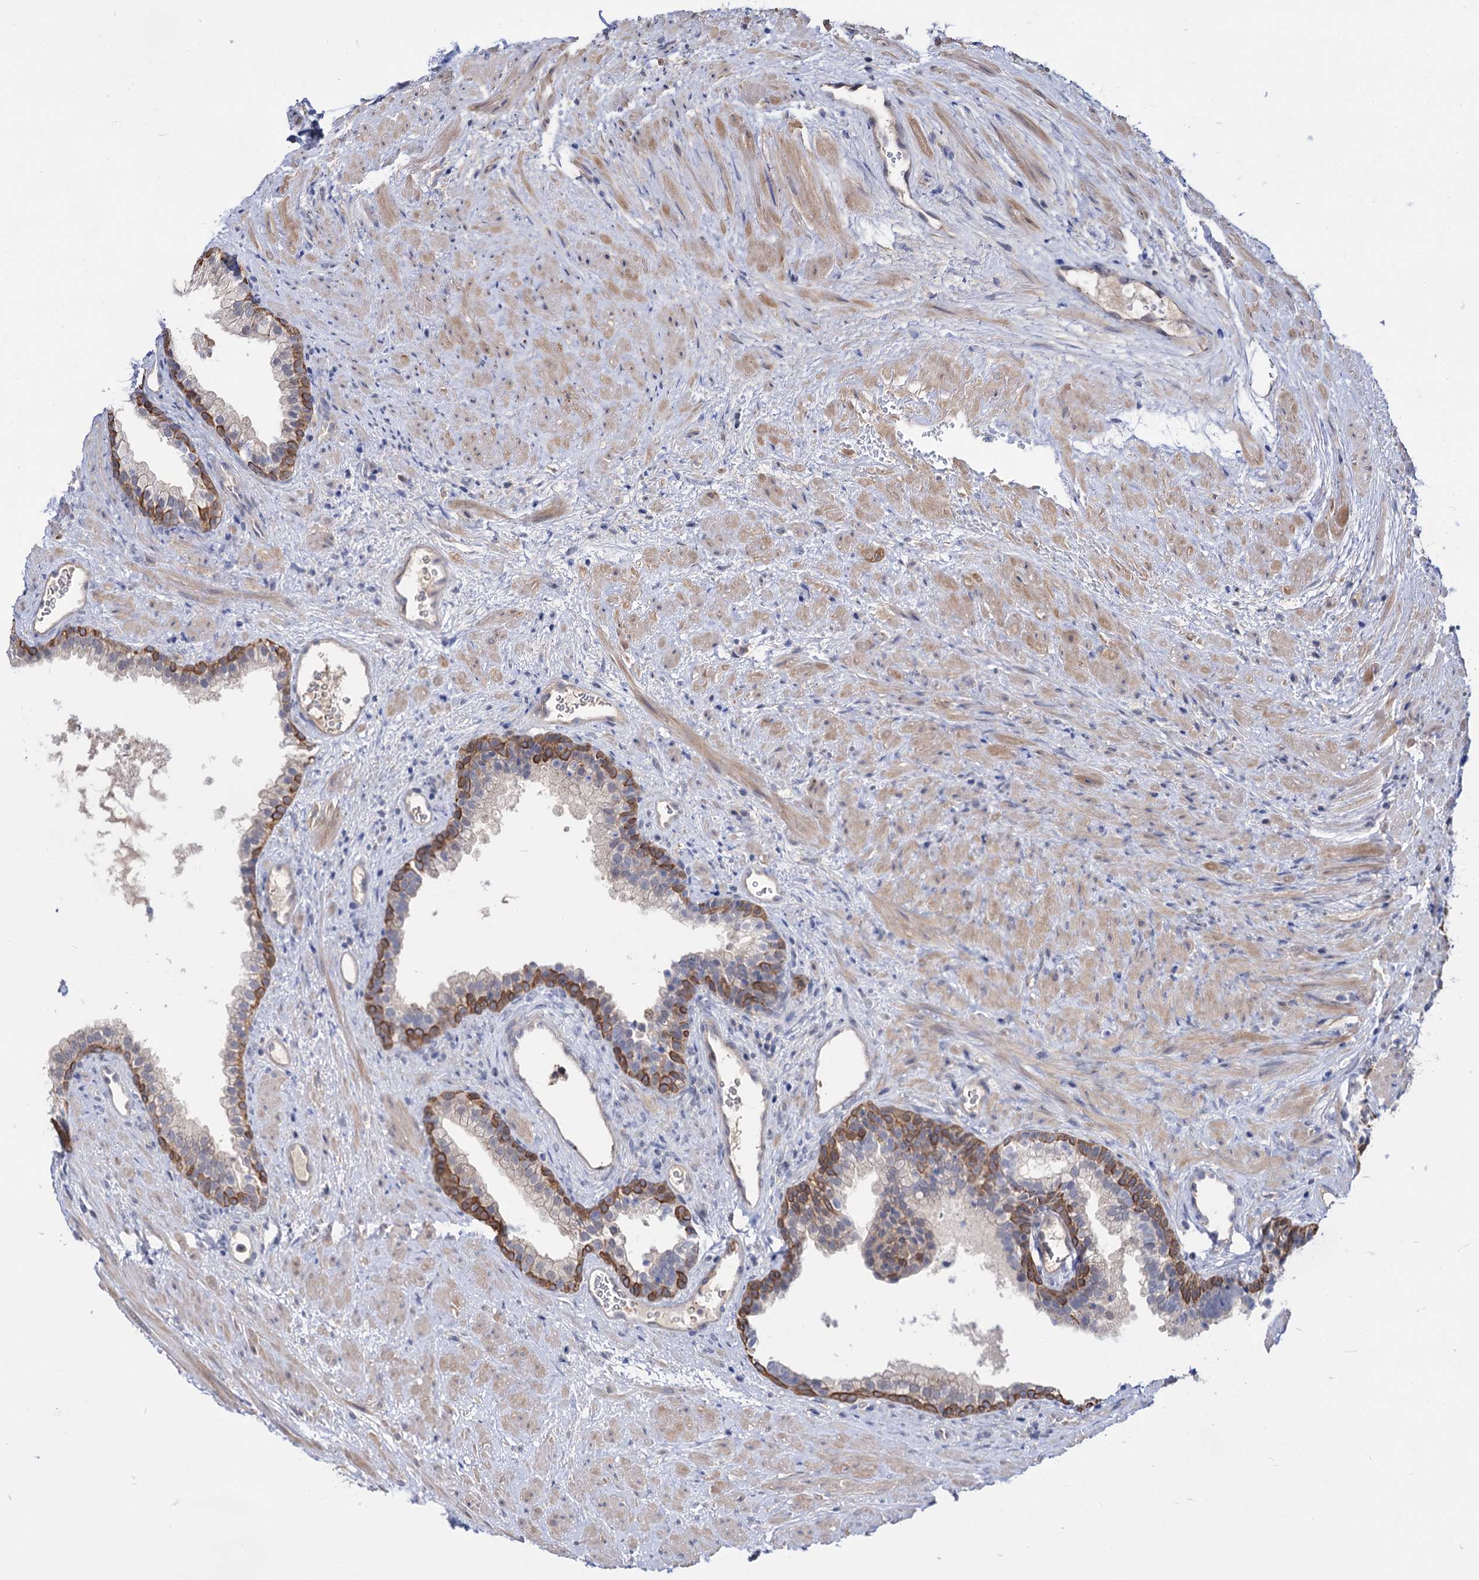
{"staining": {"intensity": "moderate", "quantity": "<25%", "location": "cytoplasmic/membranous"}, "tissue": "prostate", "cell_type": "Glandular cells", "image_type": "normal", "snomed": [{"axis": "morphology", "description": "Normal tissue, NOS"}, {"axis": "topography", "description": "Prostate"}], "caption": "The image demonstrates a brown stain indicating the presence of a protein in the cytoplasmic/membranous of glandular cells in prostate. The staining is performed using DAB (3,3'-diaminobenzidine) brown chromogen to label protein expression. The nuclei are counter-stained blue using hematoxylin.", "gene": "NEK10", "patient": {"sex": "male", "age": 76}}